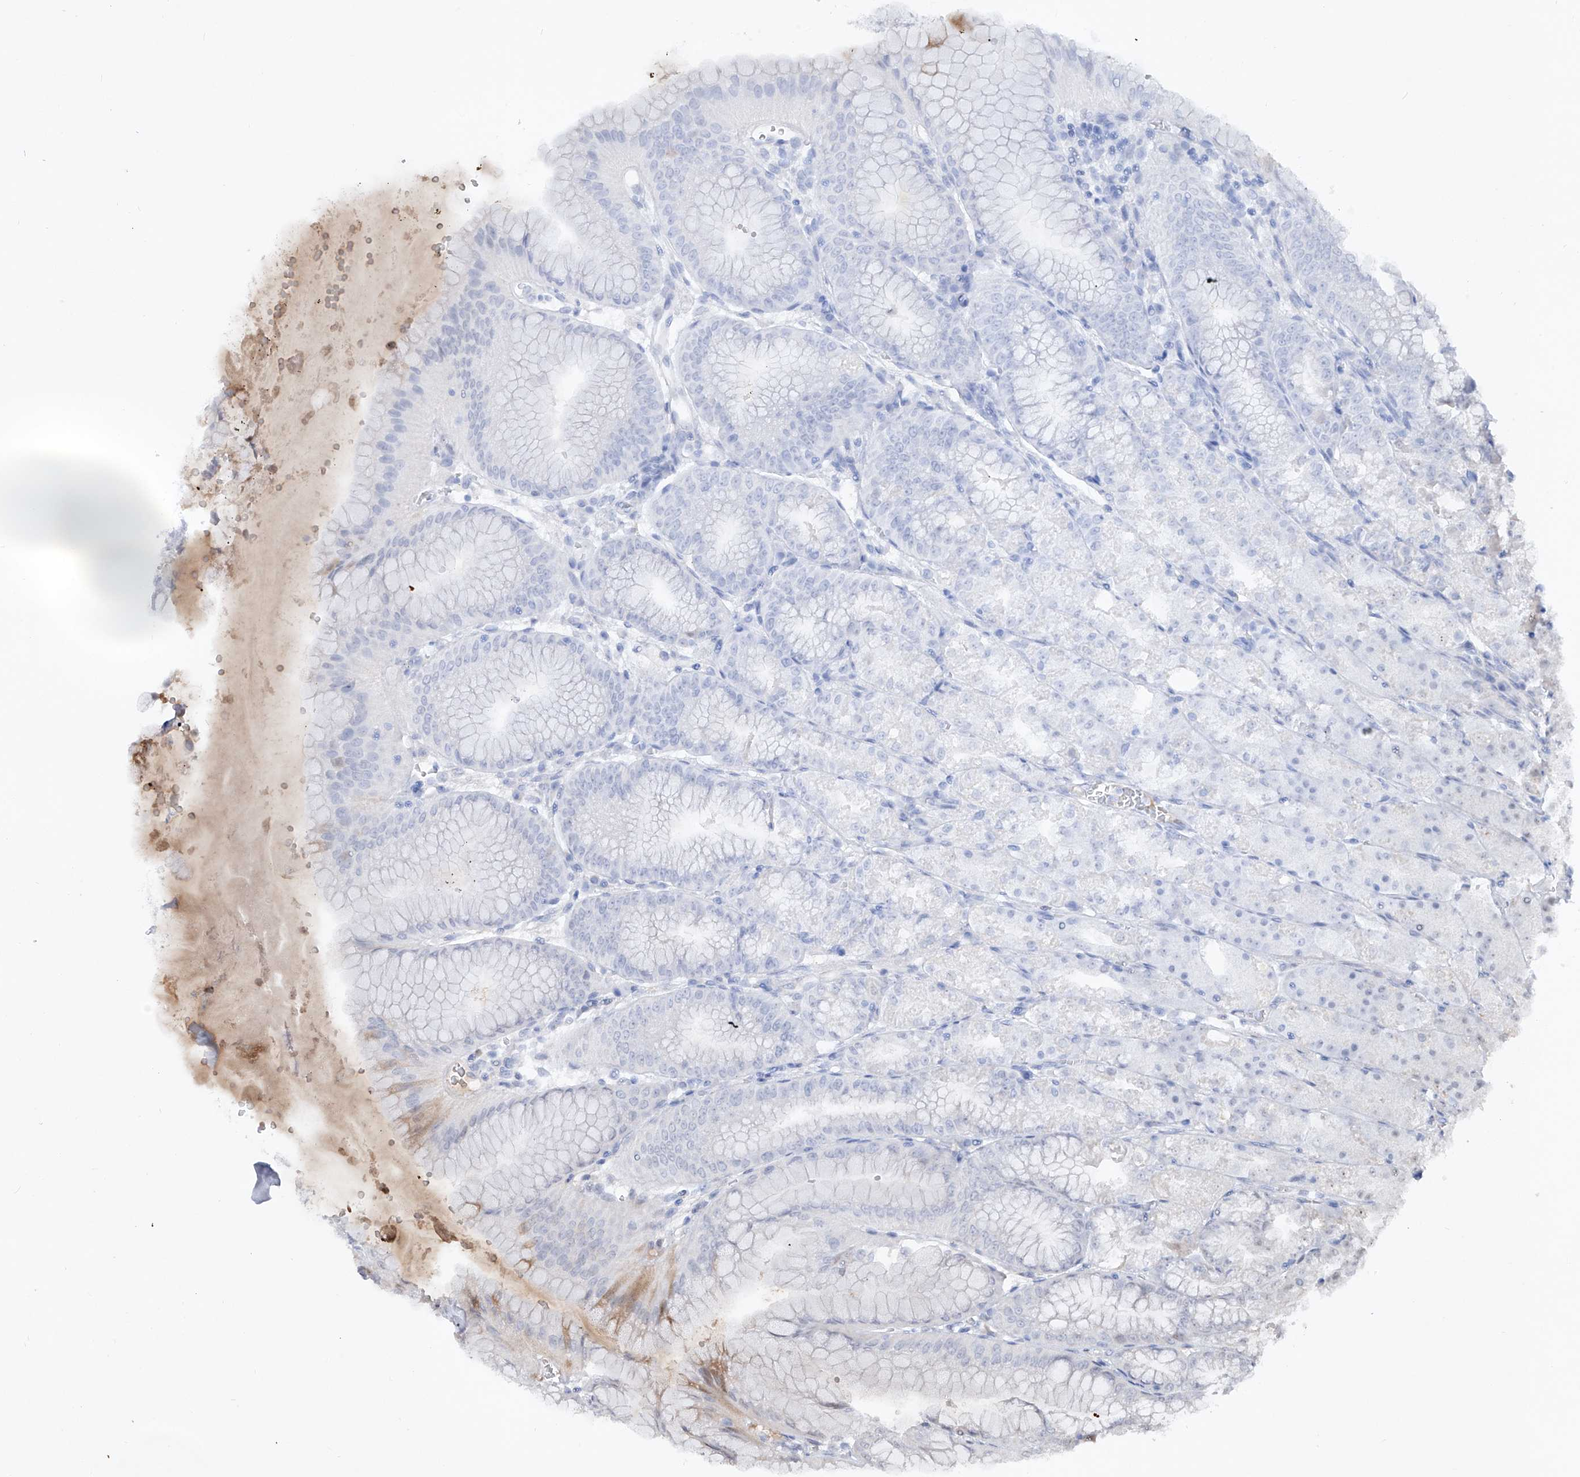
{"staining": {"intensity": "weak", "quantity": "<25%", "location": "cytoplasmic/membranous"}, "tissue": "stomach", "cell_type": "Glandular cells", "image_type": "normal", "snomed": [{"axis": "morphology", "description": "Normal tissue, NOS"}, {"axis": "topography", "description": "Stomach, lower"}], "caption": "Immunohistochemistry (IHC) of benign human stomach demonstrates no staining in glandular cells.", "gene": "FAM135A", "patient": {"sex": "male", "age": 71}}